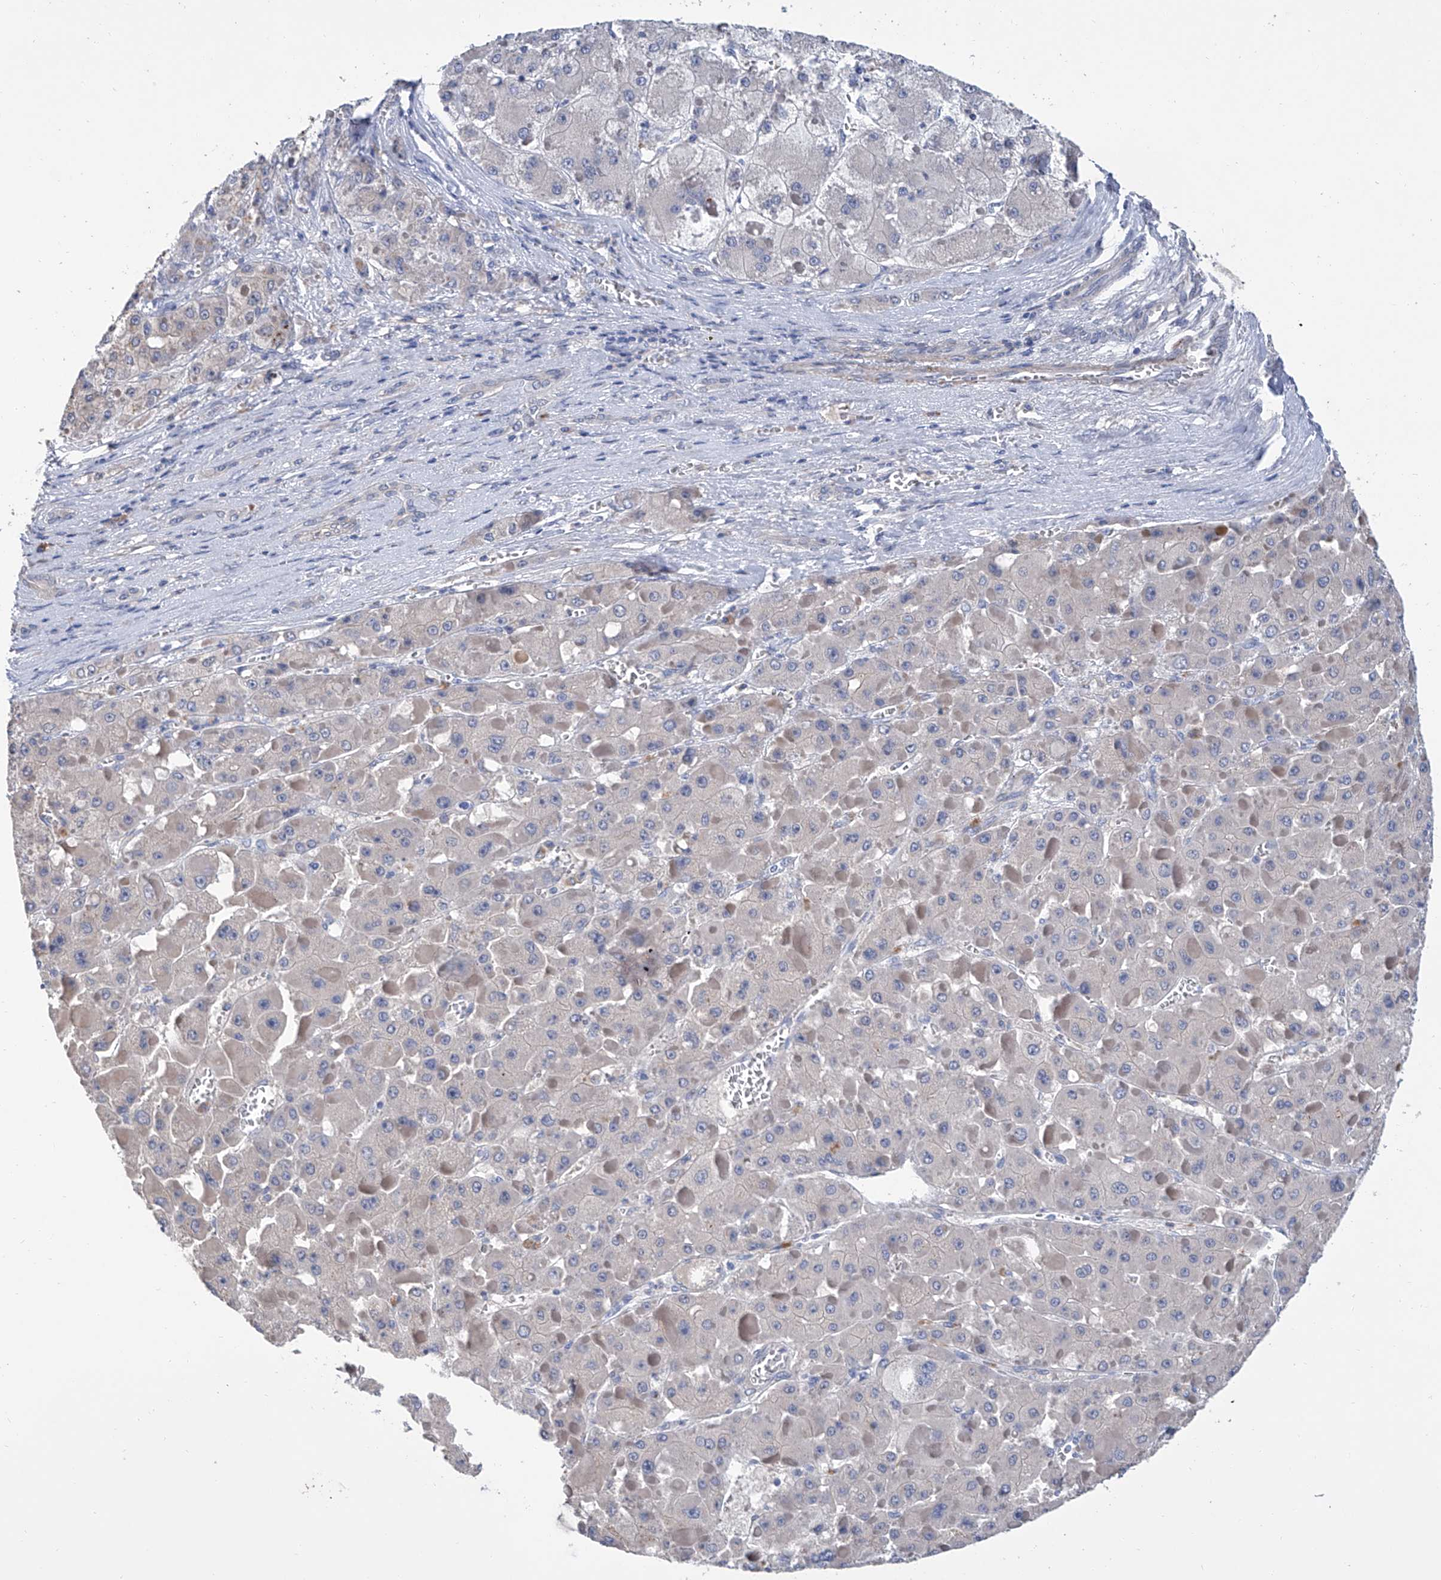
{"staining": {"intensity": "negative", "quantity": "none", "location": "none"}, "tissue": "liver cancer", "cell_type": "Tumor cells", "image_type": "cancer", "snomed": [{"axis": "morphology", "description": "Carcinoma, Hepatocellular, NOS"}, {"axis": "topography", "description": "Liver"}], "caption": "Immunohistochemical staining of liver cancer reveals no significant expression in tumor cells. (Immunohistochemistry (ihc), brightfield microscopy, high magnification).", "gene": "GPT", "patient": {"sex": "female", "age": 73}}